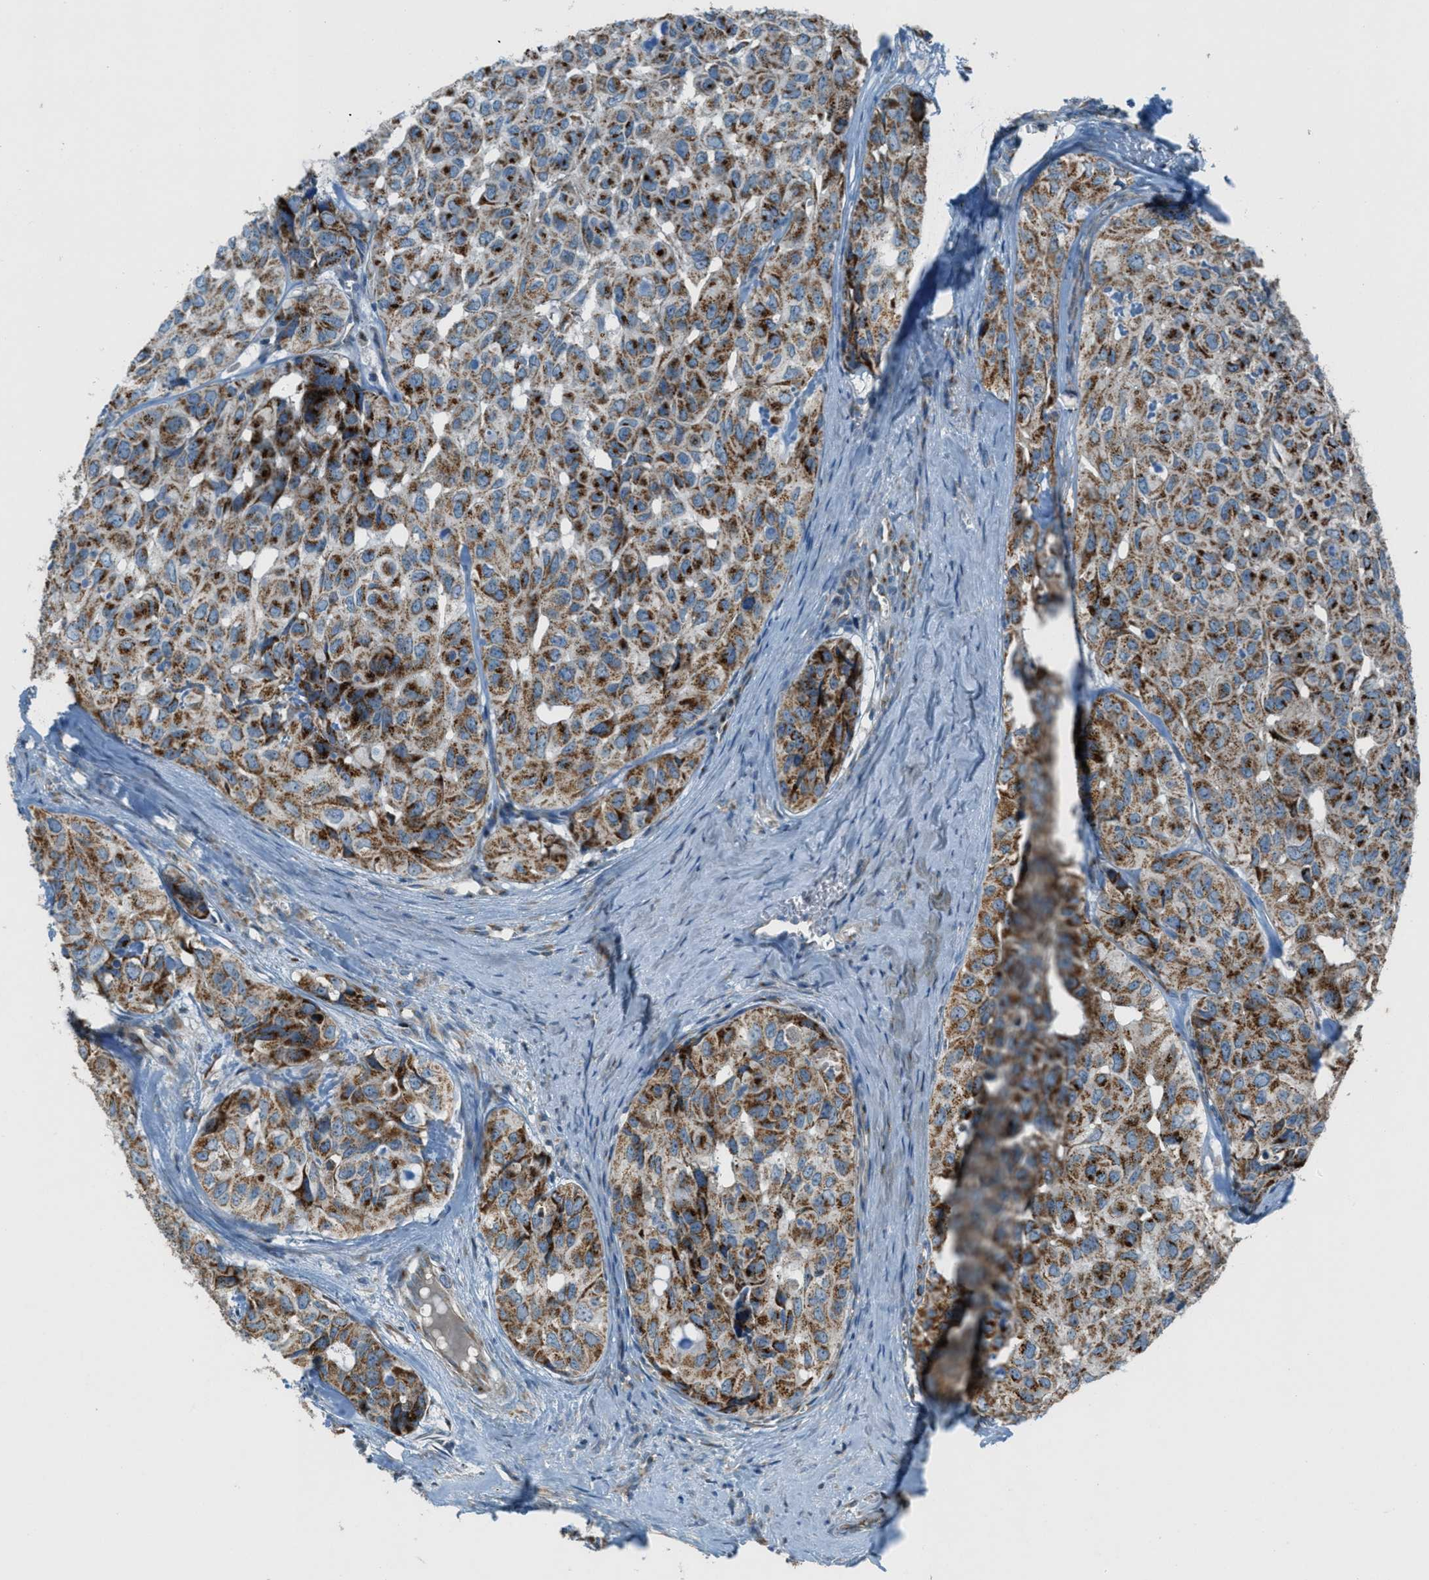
{"staining": {"intensity": "strong", "quantity": ">75%", "location": "cytoplasmic/membranous"}, "tissue": "head and neck cancer", "cell_type": "Tumor cells", "image_type": "cancer", "snomed": [{"axis": "morphology", "description": "Adenocarcinoma, NOS"}, {"axis": "topography", "description": "Salivary gland, NOS"}, {"axis": "topography", "description": "Head-Neck"}], "caption": "Immunohistochemistry histopathology image of head and neck cancer stained for a protein (brown), which displays high levels of strong cytoplasmic/membranous expression in approximately >75% of tumor cells.", "gene": "BCKDK", "patient": {"sex": "female", "age": 76}}